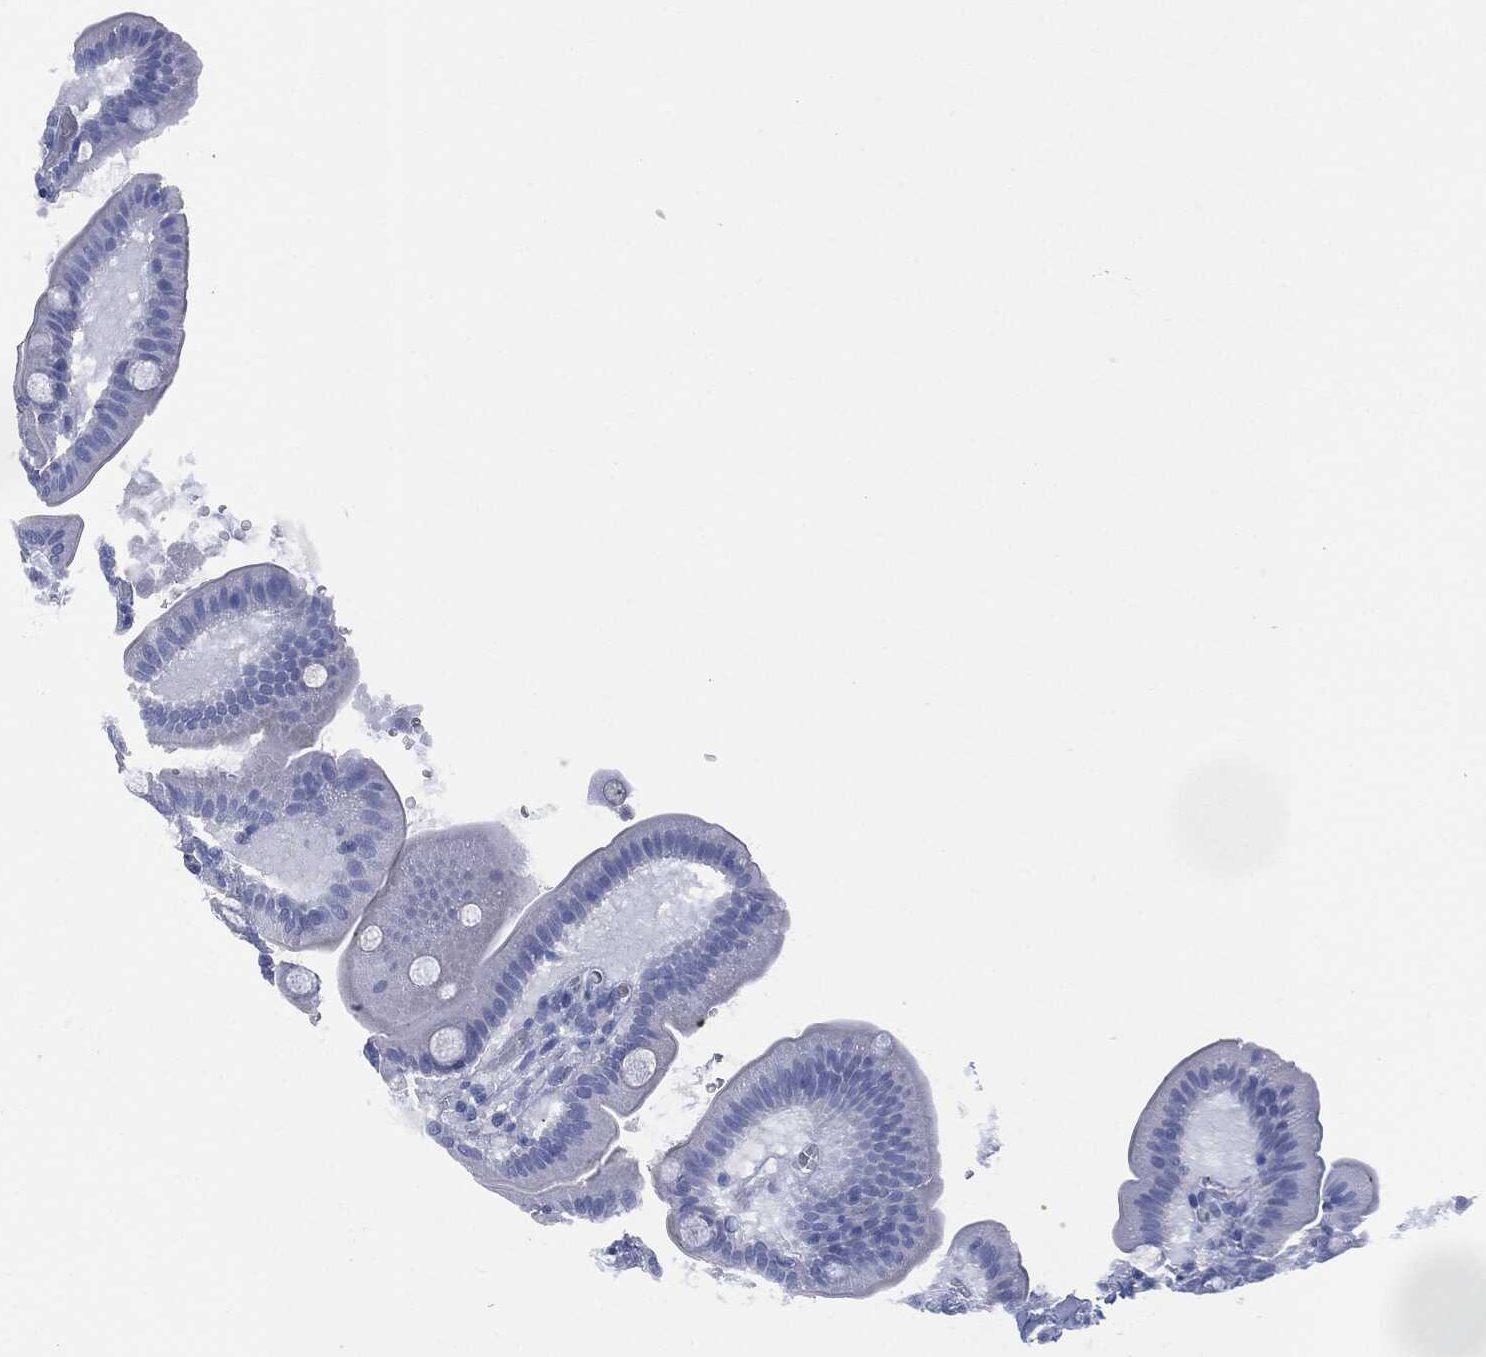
{"staining": {"intensity": "negative", "quantity": "none", "location": "none"}, "tissue": "duodenum", "cell_type": "Glandular cells", "image_type": "normal", "snomed": [{"axis": "morphology", "description": "Normal tissue, NOS"}, {"axis": "topography", "description": "Duodenum"}], "caption": "The histopathology image reveals no significant expression in glandular cells of duodenum.", "gene": "CEACAM8", "patient": {"sex": "male", "age": 59}}